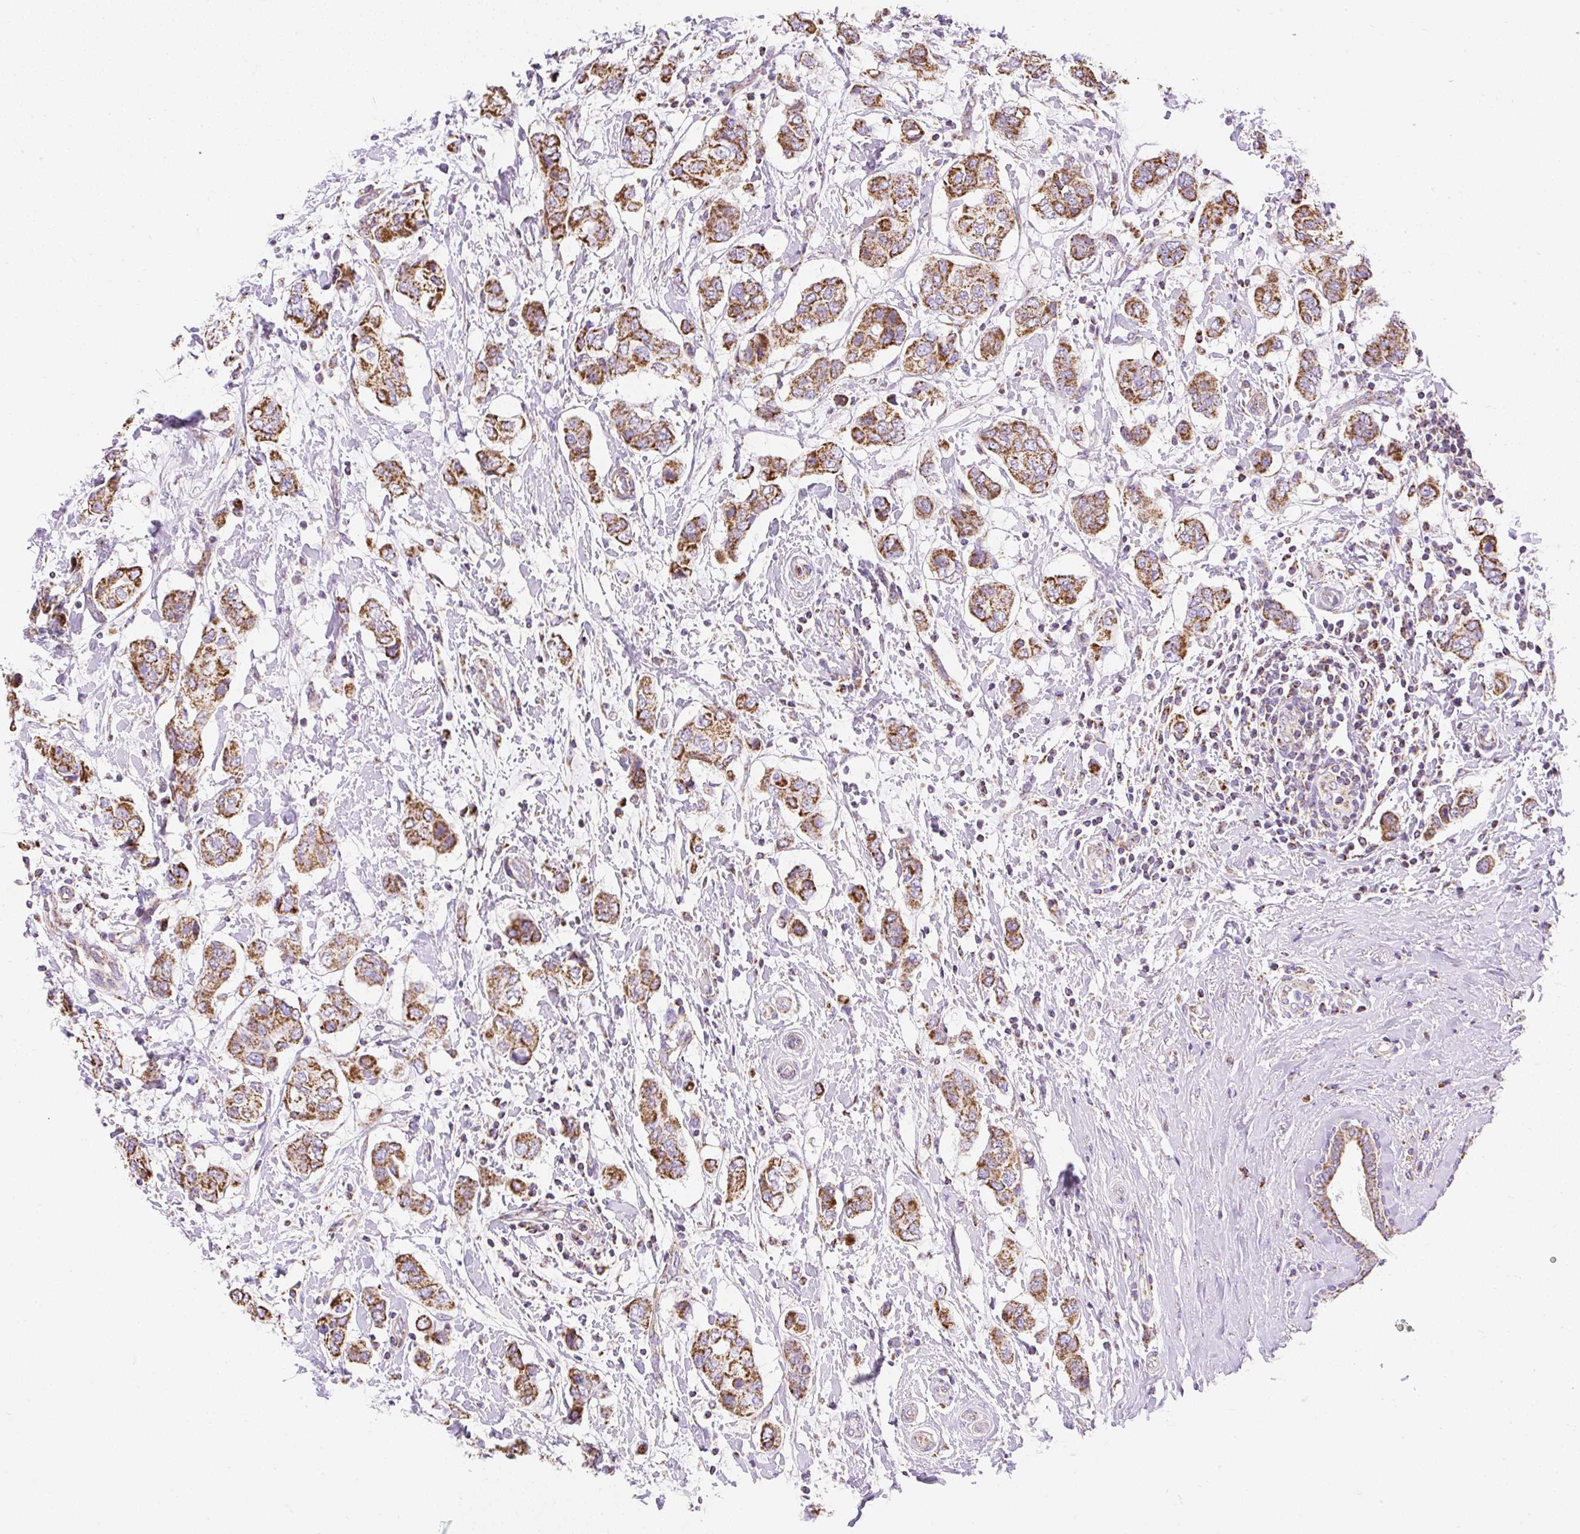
{"staining": {"intensity": "strong", "quantity": ">75%", "location": "cytoplasmic/membranous"}, "tissue": "breast cancer", "cell_type": "Tumor cells", "image_type": "cancer", "snomed": [{"axis": "morphology", "description": "Lobular carcinoma"}, {"axis": "topography", "description": "Breast"}], "caption": "High-magnification brightfield microscopy of lobular carcinoma (breast) stained with DAB (brown) and counterstained with hematoxylin (blue). tumor cells exhibit strong cytoplasmic/membranous positivity is appreciated in approximately>75% of cells.", "gene": "DAAM2", "patient": {"sex": "female", "age": 51}}